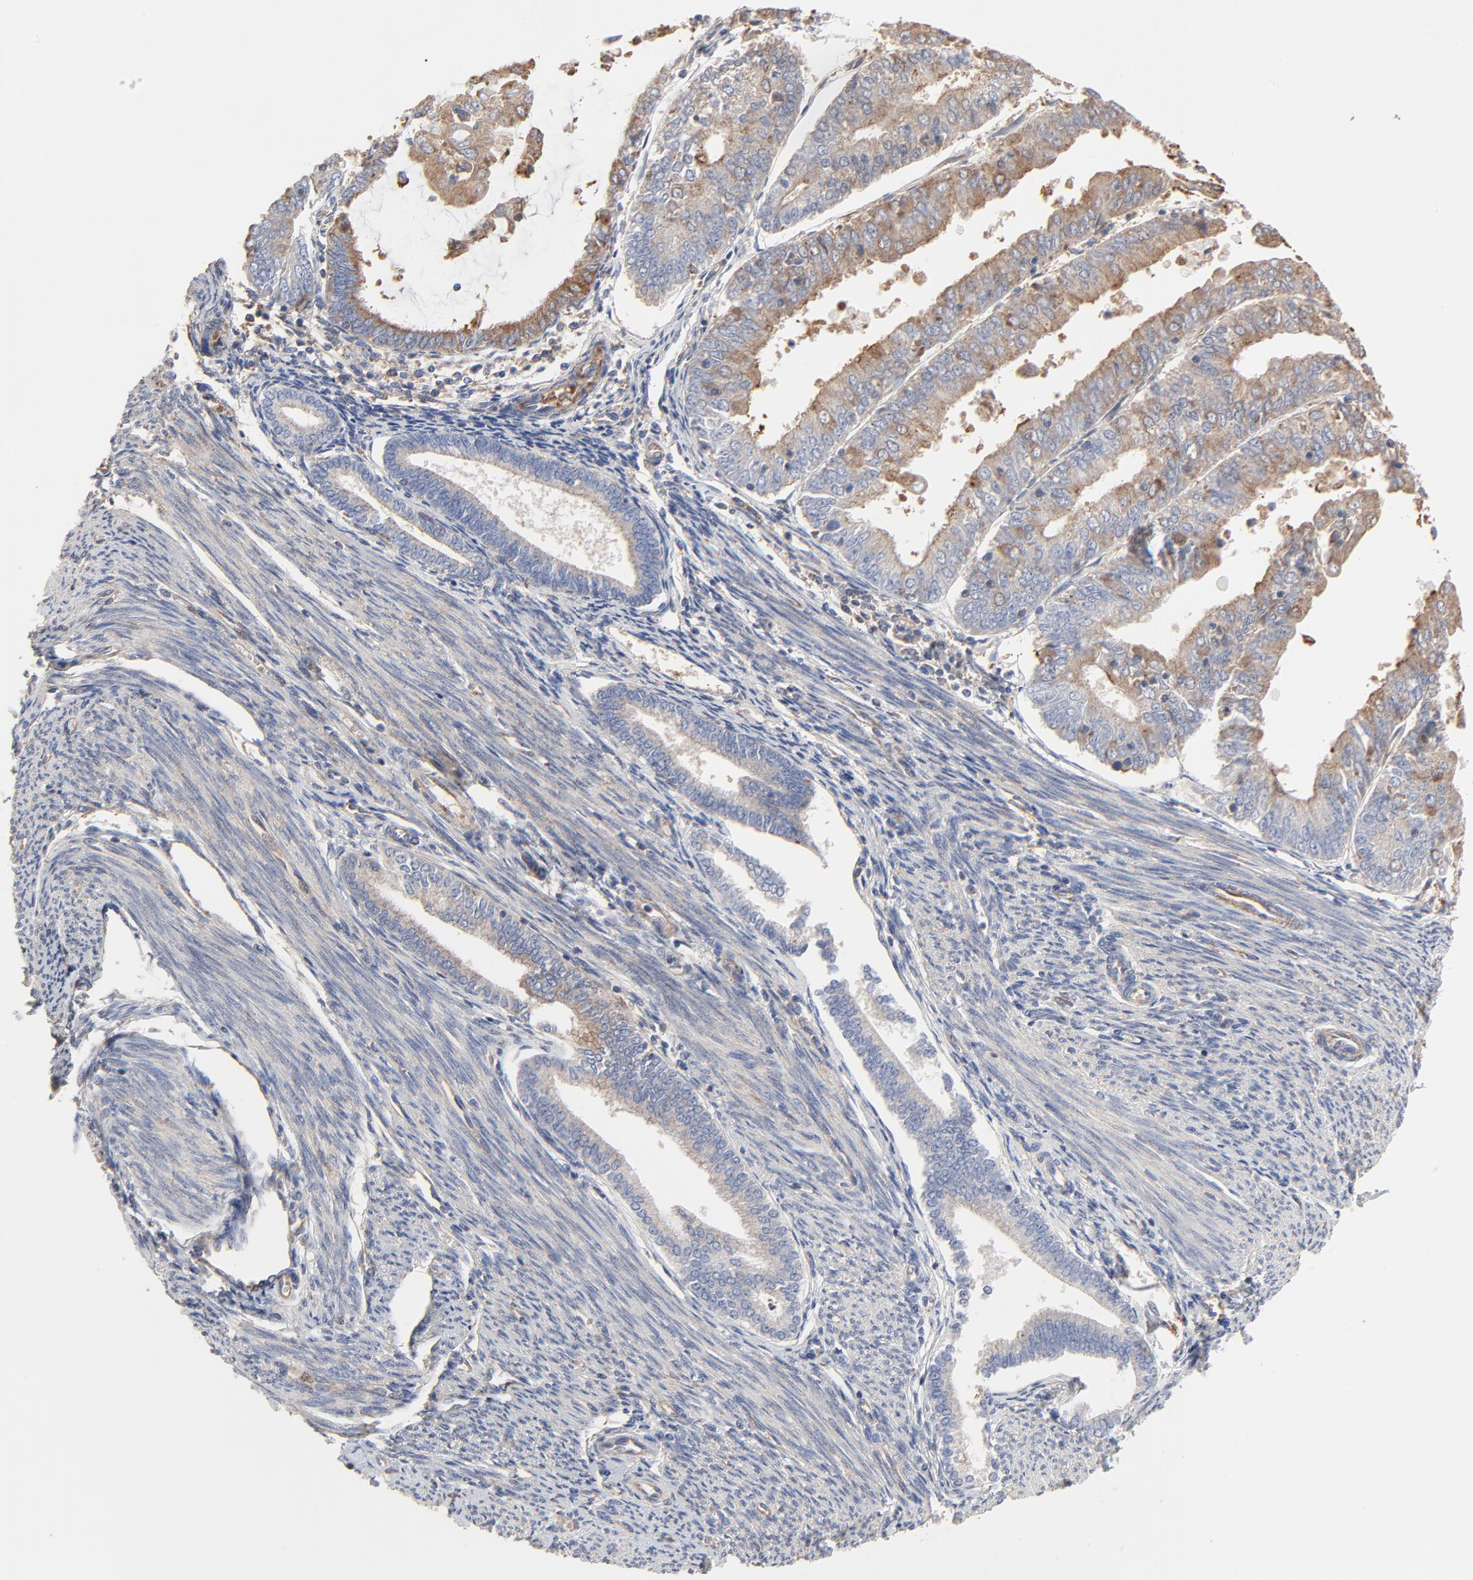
{"staining": {"intensity": "moderate", "quantity": ">75%", "location": "cytoplasmic/membranous"}, "tissue": "endometrial cancer", "cell_type": "Tumor cells", "image_type": "cancer", "snomed": [{"axis": "morphology", "description": "Adenocarcinoma, NOS"}, {"axis": "topography", "description": "Endometrium"}], "caption": "Human endometrial cancer stained with a protein marker exhibits moderate staining in tumor cells.", "gene": "NXF3", "patient": {"sex": "female", "age": 79}}